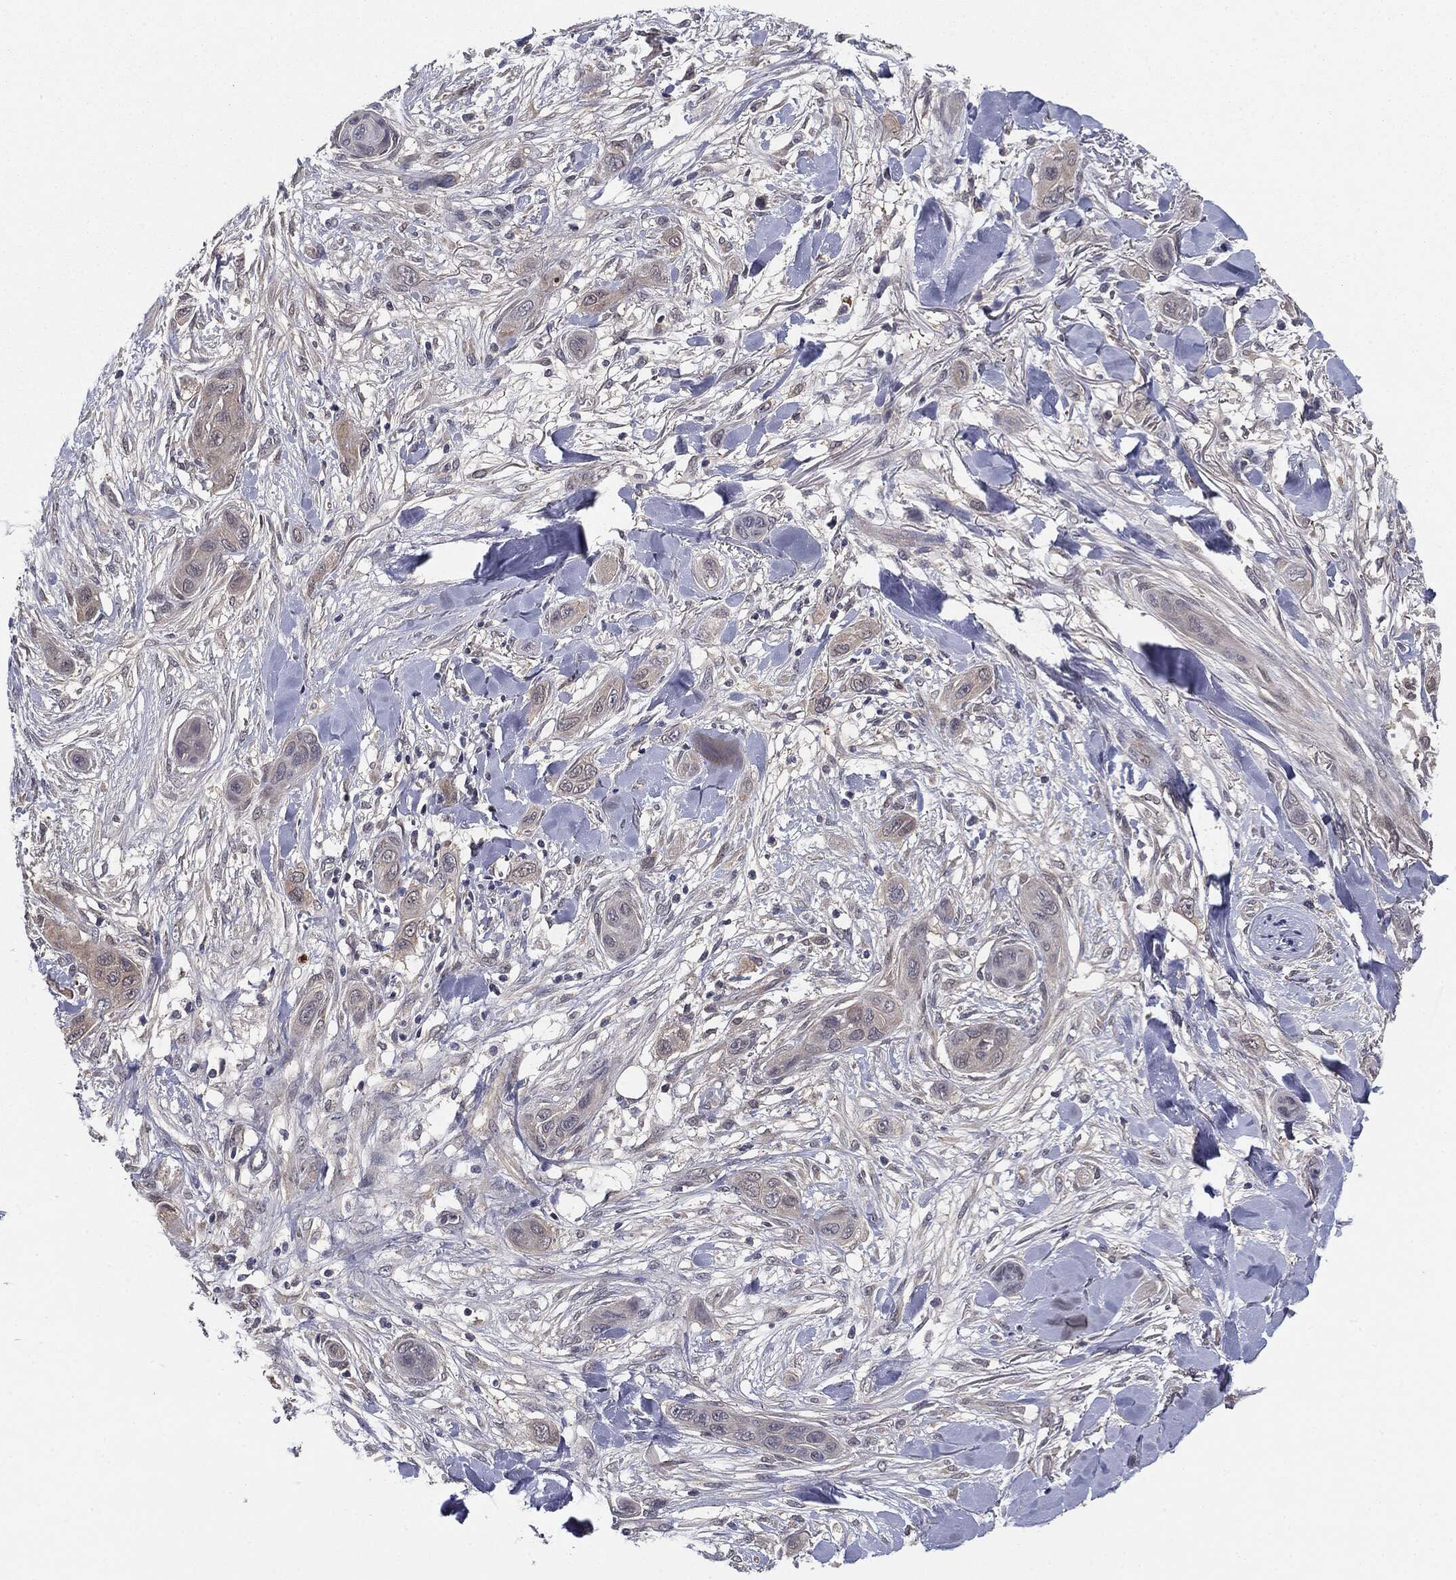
{"staining": {"intensity": "negative", "quantity": "none", "location": "none"}, "tissue": "skin cancer", "cell_type": "Tumor cells", "image_type": "cancer", "snomed": [{"axis": "morphology", "description": "Squamous cell carcinoma, NOS"}, {"axis": "topography", "description": "Skin"}], "caption": "Immunohistochemical staining of squamous cell carcinoma (skin) displays no significant positivity in tumor cells. (Stains: DAB IHC with hematoxylin counter stain, Microscopy: brightfield microscopy at high magnification).", "gene": "KRT7", "patient": {"sex": "male", "age": 78}}